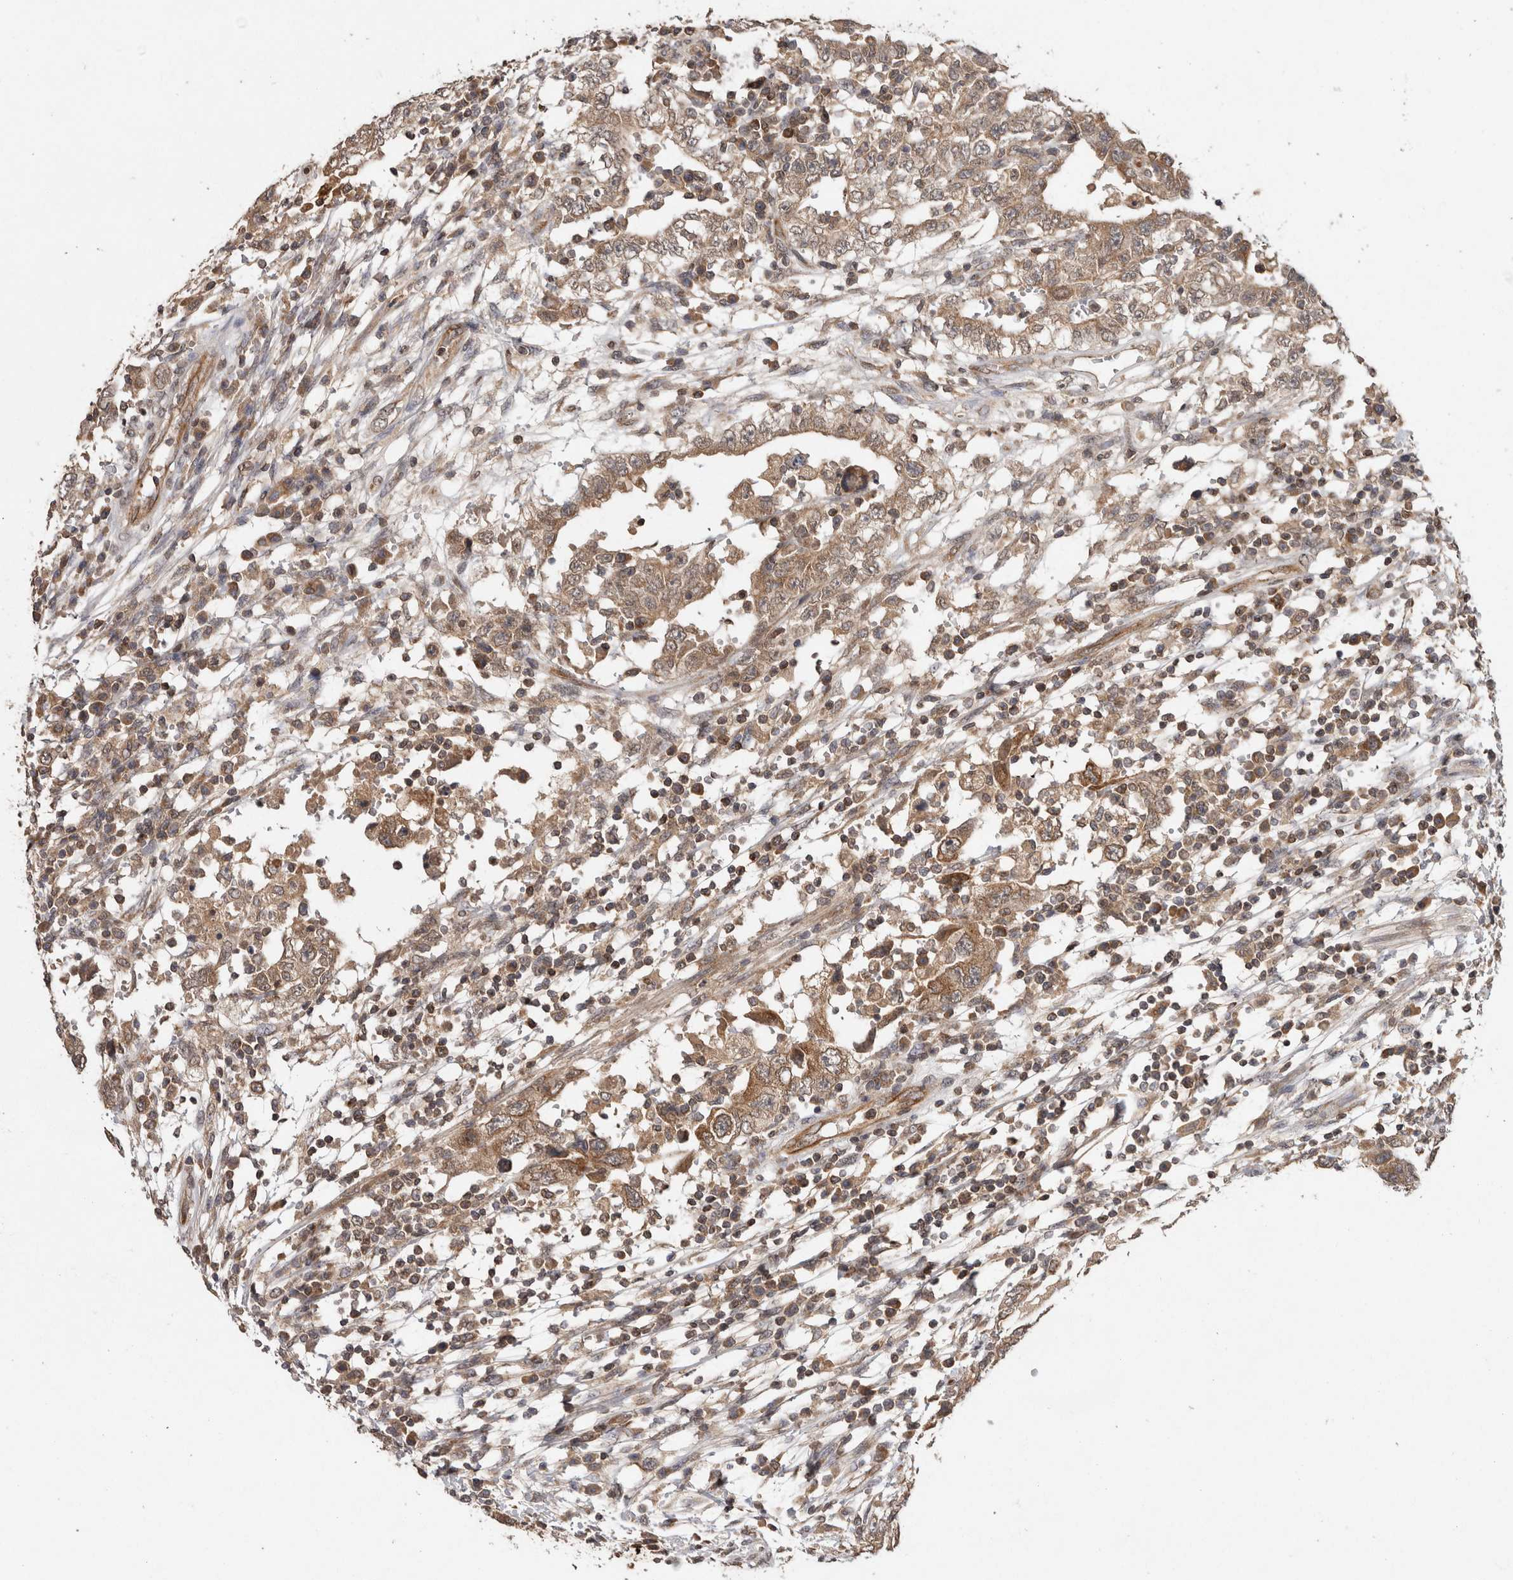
{"staining": {"intensity": "weak", "quantity": ">75%", "location": "cytoplasmic/membranous"}, "tissue": "testis cancer", "cell_type": "Tumor cells", "image_type": "cancer", "snomed": [{"axis": "morphology", "description": "Carcinoma, Embryonal, NOS"}, {"axis": "topography", "description": "Testis"}], "caption": "Immunohistochemical staining of human testis cancer reveals low levels of weak cytoplasmic/membranous staining in about >75% of tumor cells.", "gene": "HMOX2", "patient": {"sex": "male", "age": 26}}